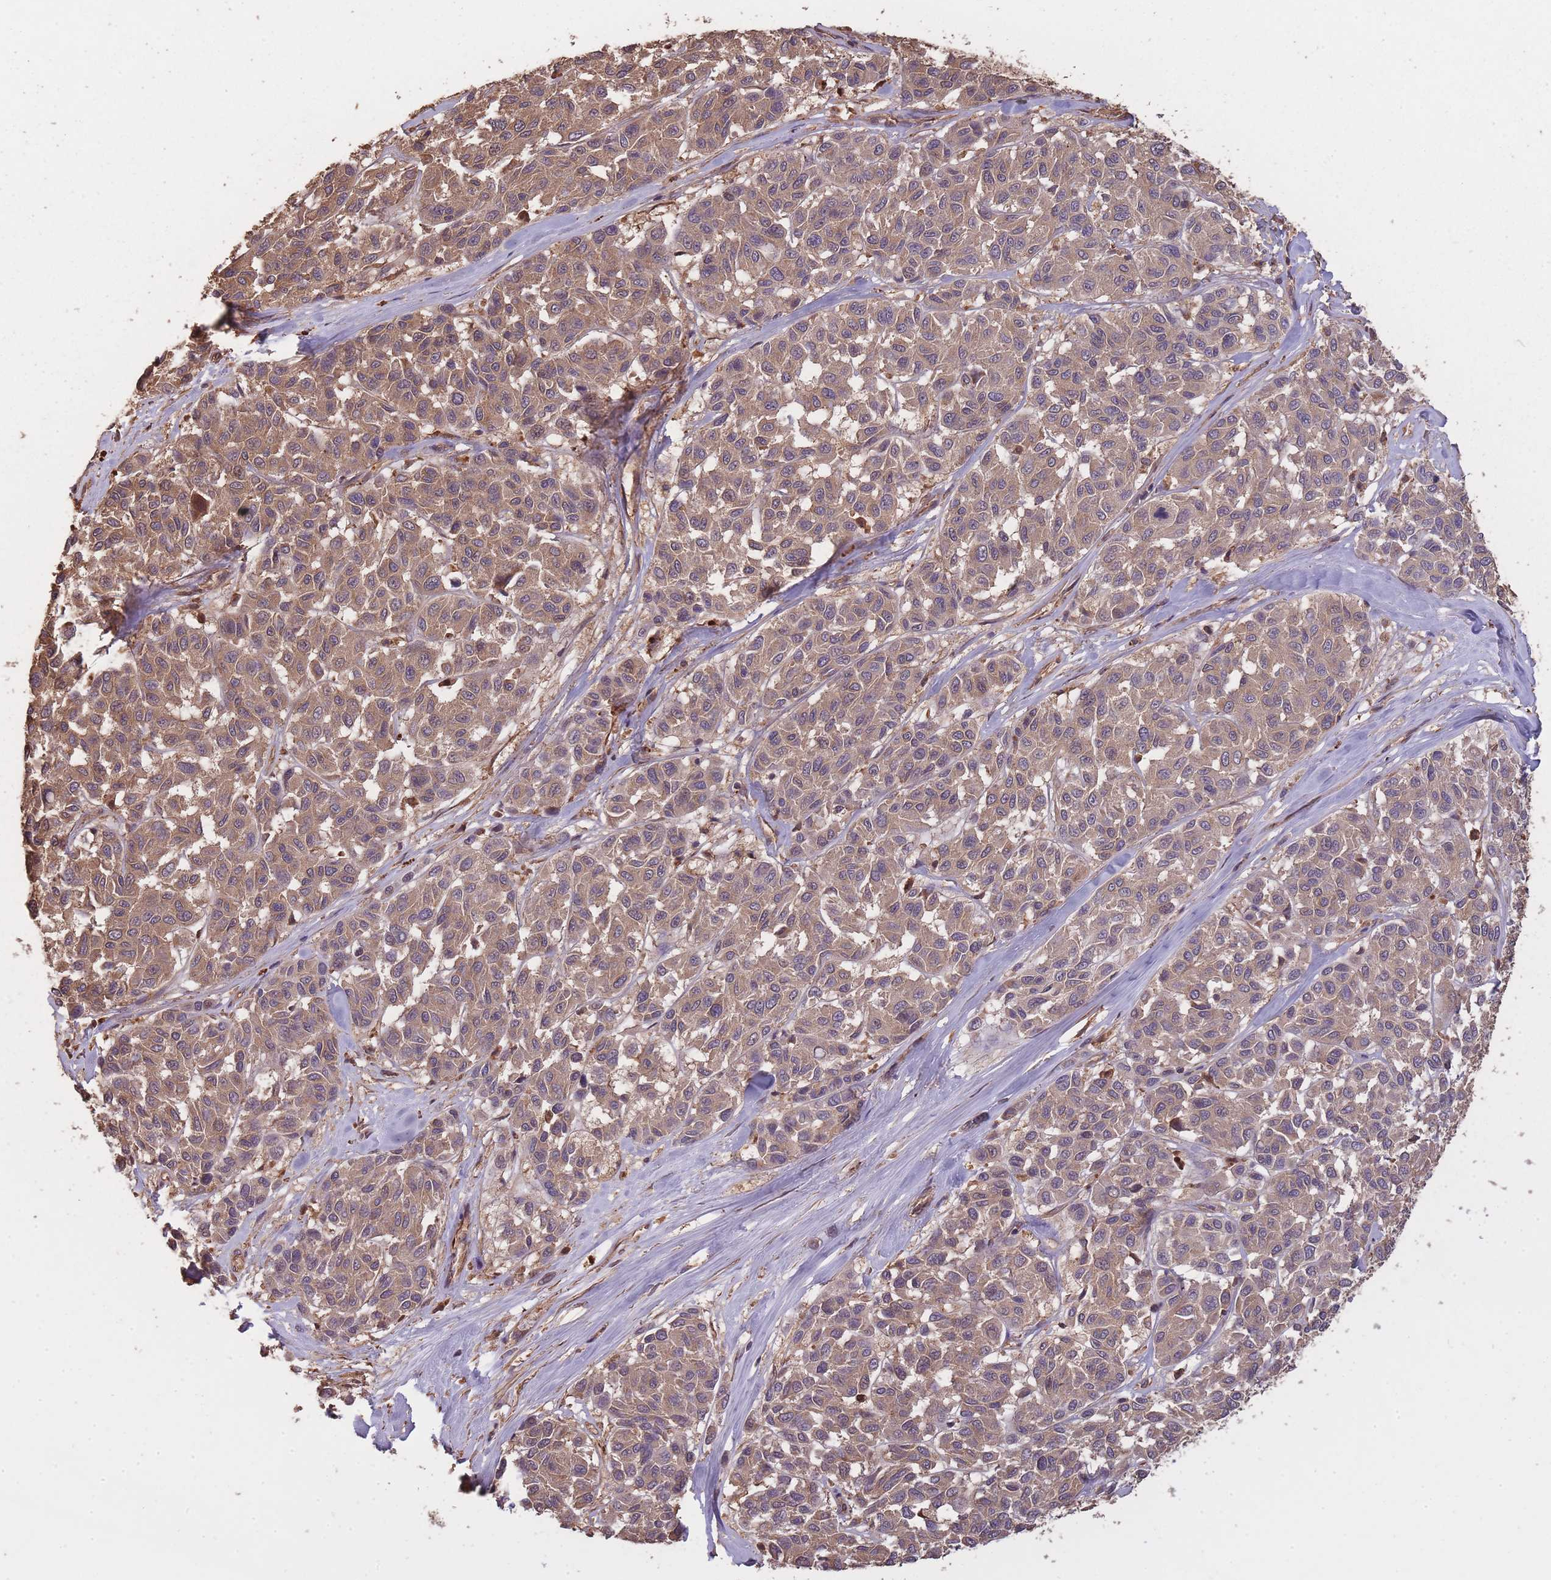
{"staining": {"intensity": "moderate", "quantity": ">75%", "location": "cytoplasmic/membranous"}, "tissue": "melanoma", "cell_type": "Tumor cells", "image_type": "cancer", "snomed": [{"axis": "morphology", "description": "Malignant melanoma, NOS"}, {"axis": "topography", "description": "Skin"}], "caption": "DAB (3,3'-diaminobenzidine) immunohistochemical staining of human melanoma reveals moderate cytoplasmic/membranous protein expression in approximately >75% of tumor cells.", "gene": "ARMH3", "patient": {"sex": "female", "age": 66}}